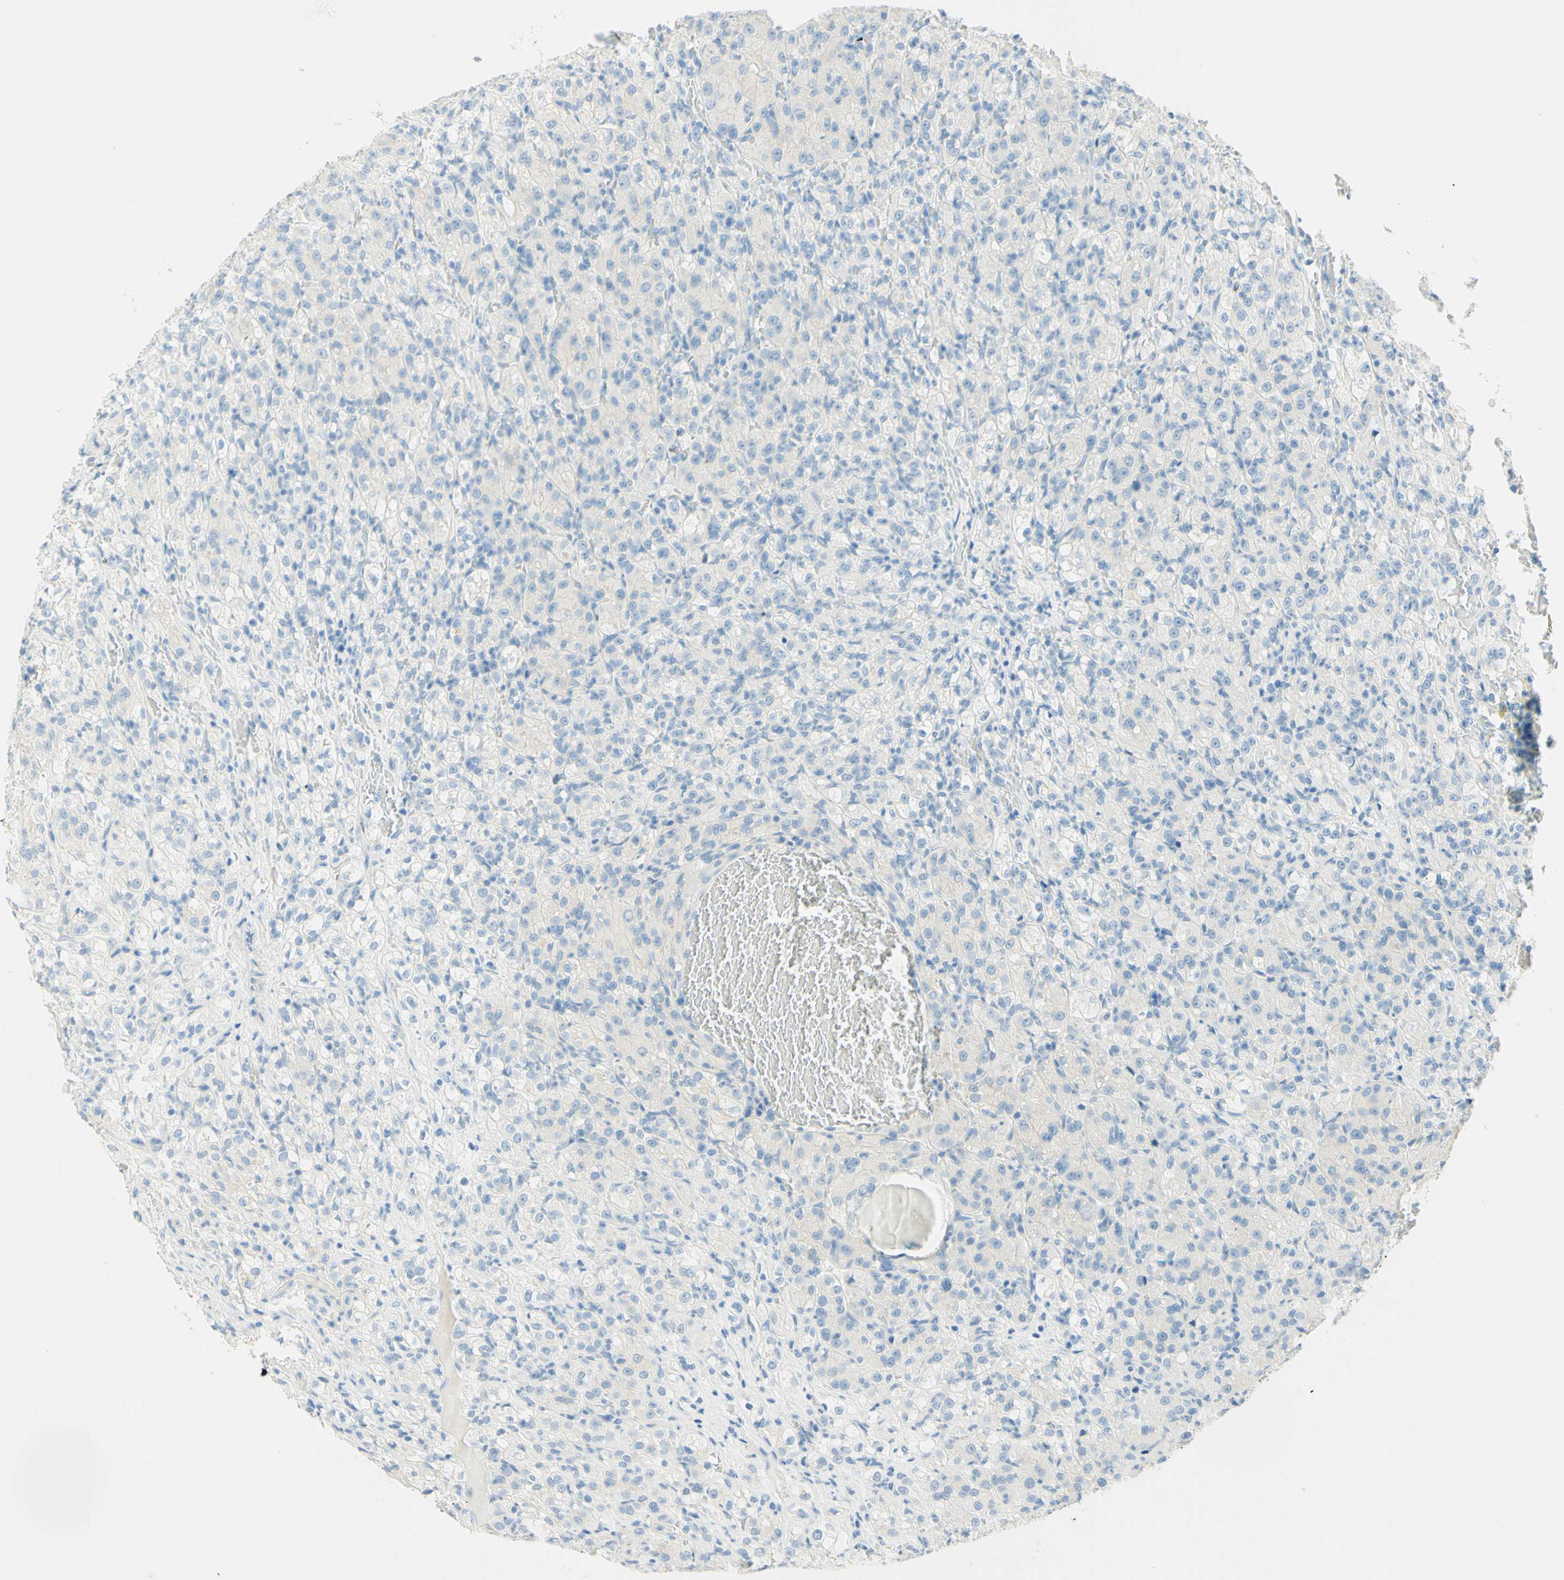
{"staining": {"intensity": "negative", "quantity": "none", "location": "none"}, "tissue": "renal cancer", "cell_type": "Tumor cells", "image_type": "cancer", "snomed": [{"axis": "morphology", "description": "Adenocarcinoma, NOS"}, {"axis": "topography", "description": "Kidney"}], "caption": "An immunohistochemistry histopathology image of renal cancer (adenocarcinoma) is shown. There is no staining in tumor cells of renal cancer (adenocarcinoma).", "gene": "TMEM132D", "patient": {"sex": "male", "age": 61}}